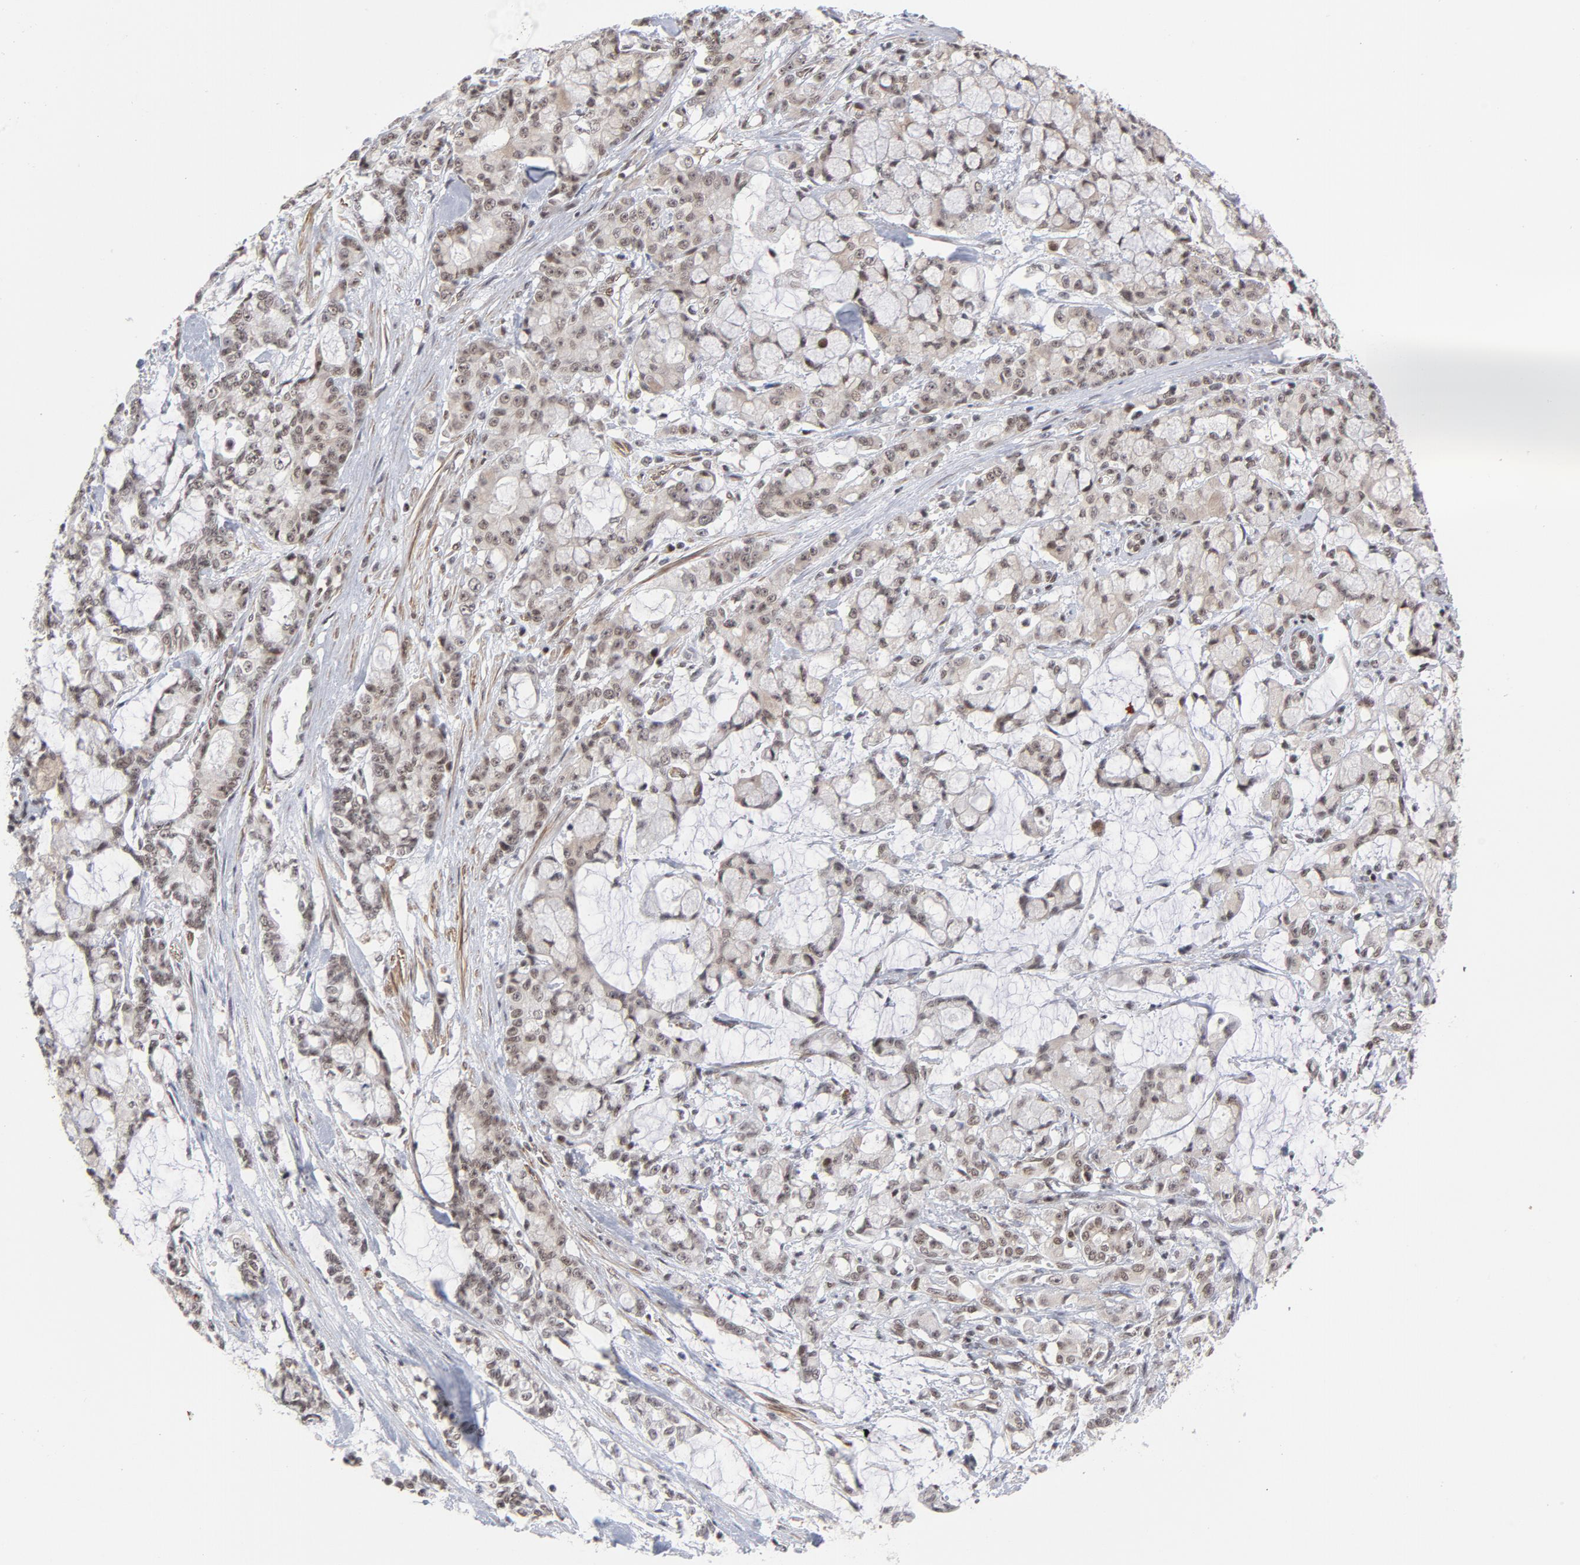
{"staining": {"intensity": "moderate", "quantity": "25%-75%", "location": "nuclear"}, "tissue": "pancreatic cancer", "cell_type": "Tumor cells", "image_type": "cancer", "snomed": [{"axis": "morphology", "description": "Adenocarcinoma, NOS"}, {"axis": "topography", "description": "Pancreas"}], "caption": "An image of human pancreatic adenocarcinoma stained for a protein reveals moderate nuclear brown staining in tumor cells. (DAB IHC, brown staining for protein, blue staining for nuclei).", "gene": "CTCF", "patient": {"sex": "female", "age": 73}}